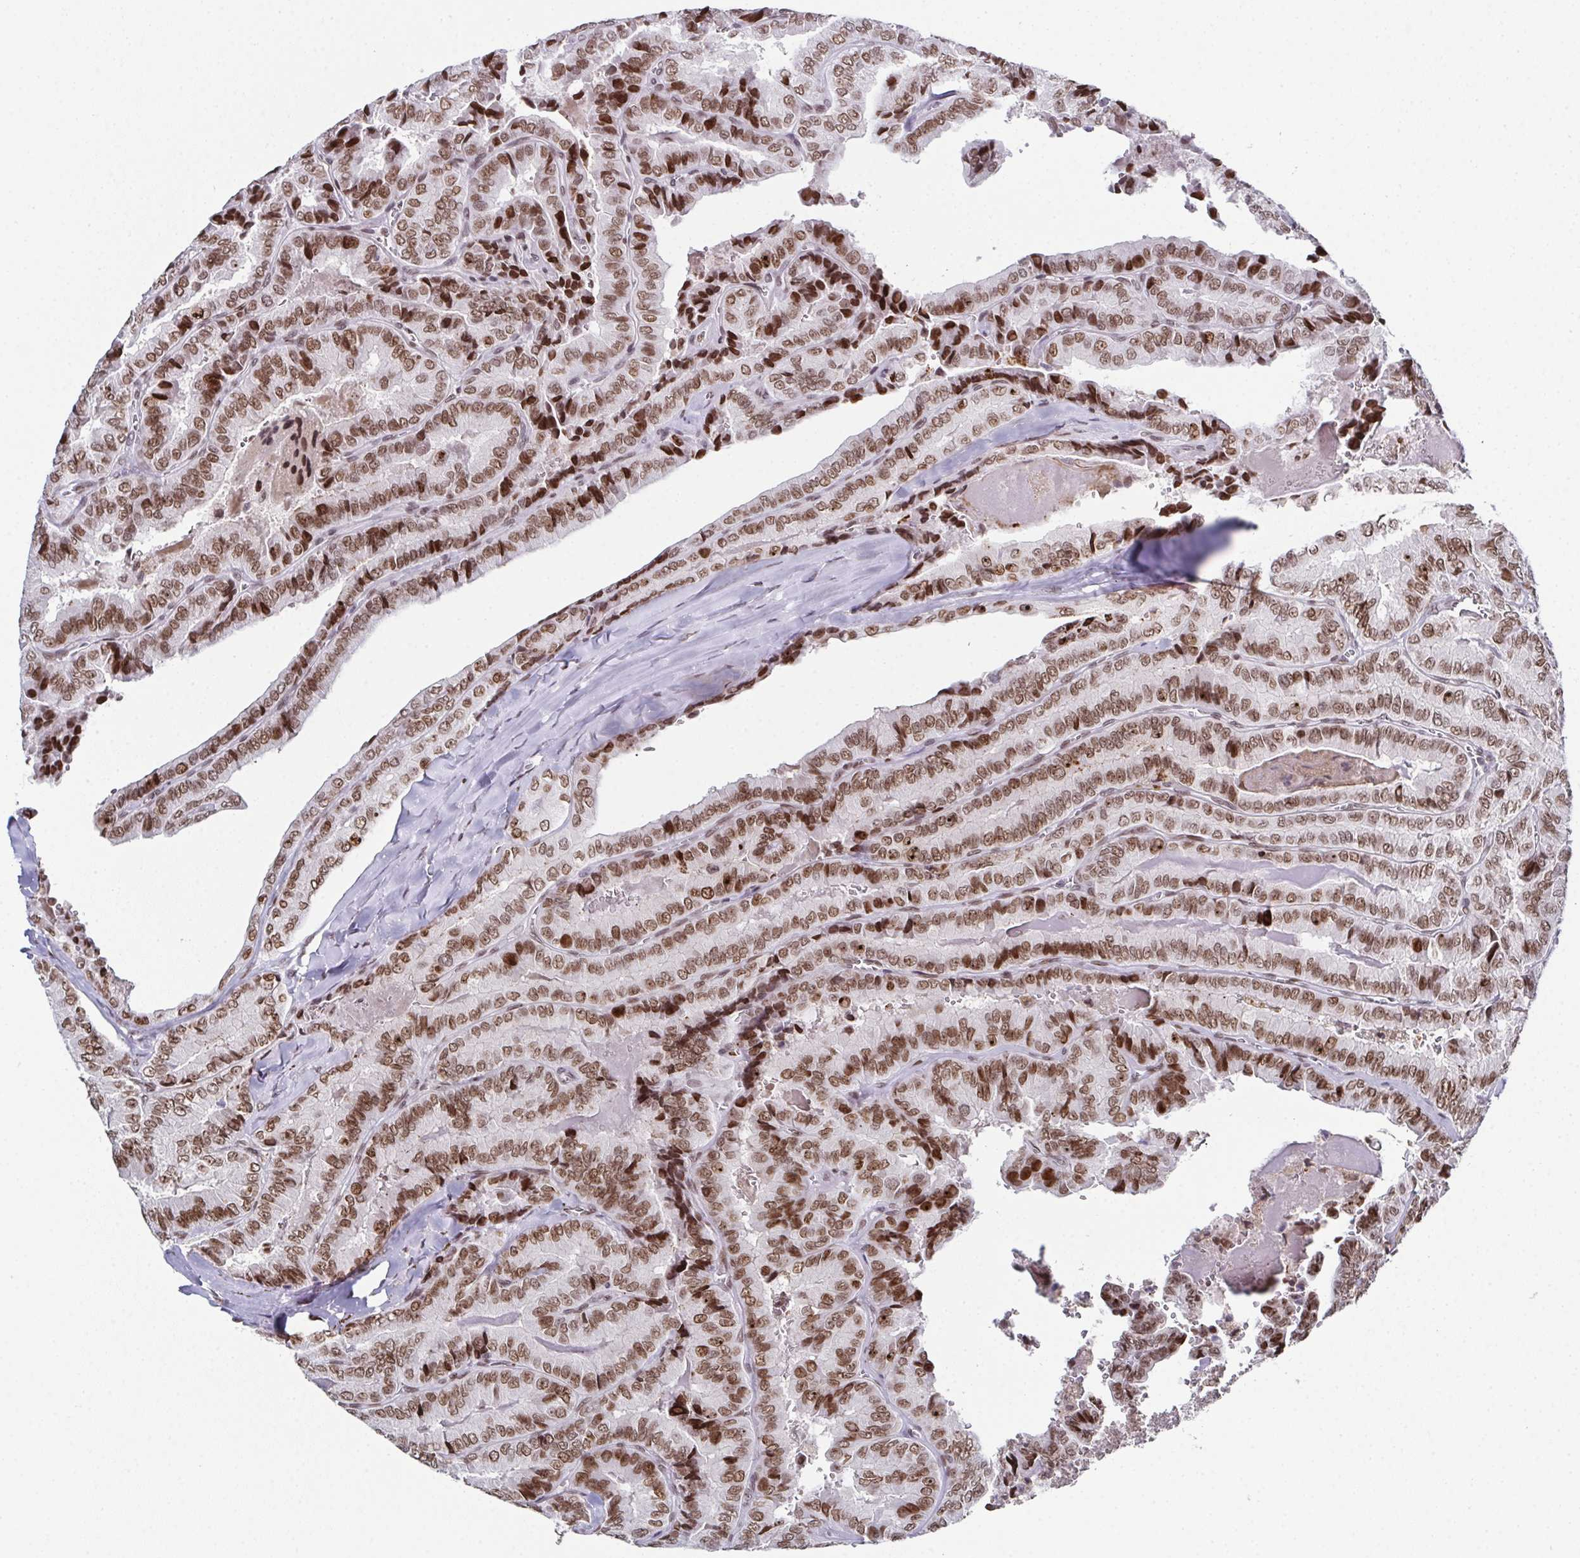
{"staining": {"intensity": "moderate", "quantity": ">75%", "location": "nuclear"}, "tissue": "thyroid cancer", "cell_type": "Tumor cells", "image_type": "cancer", "snomed": [{"axis": "morphology", "description": "Papillary adenocarcinoma, NOS"}, {"axis": "topography", "description": "Thyroid gland"}], "caption": "Moderate nuclear positivity for a protein is identified in approximately >75% of tumor cells of thyroid cancer using immunohistochemistry.", "gene": "RB1", "patient": {"sex": "female", "age": 75}}